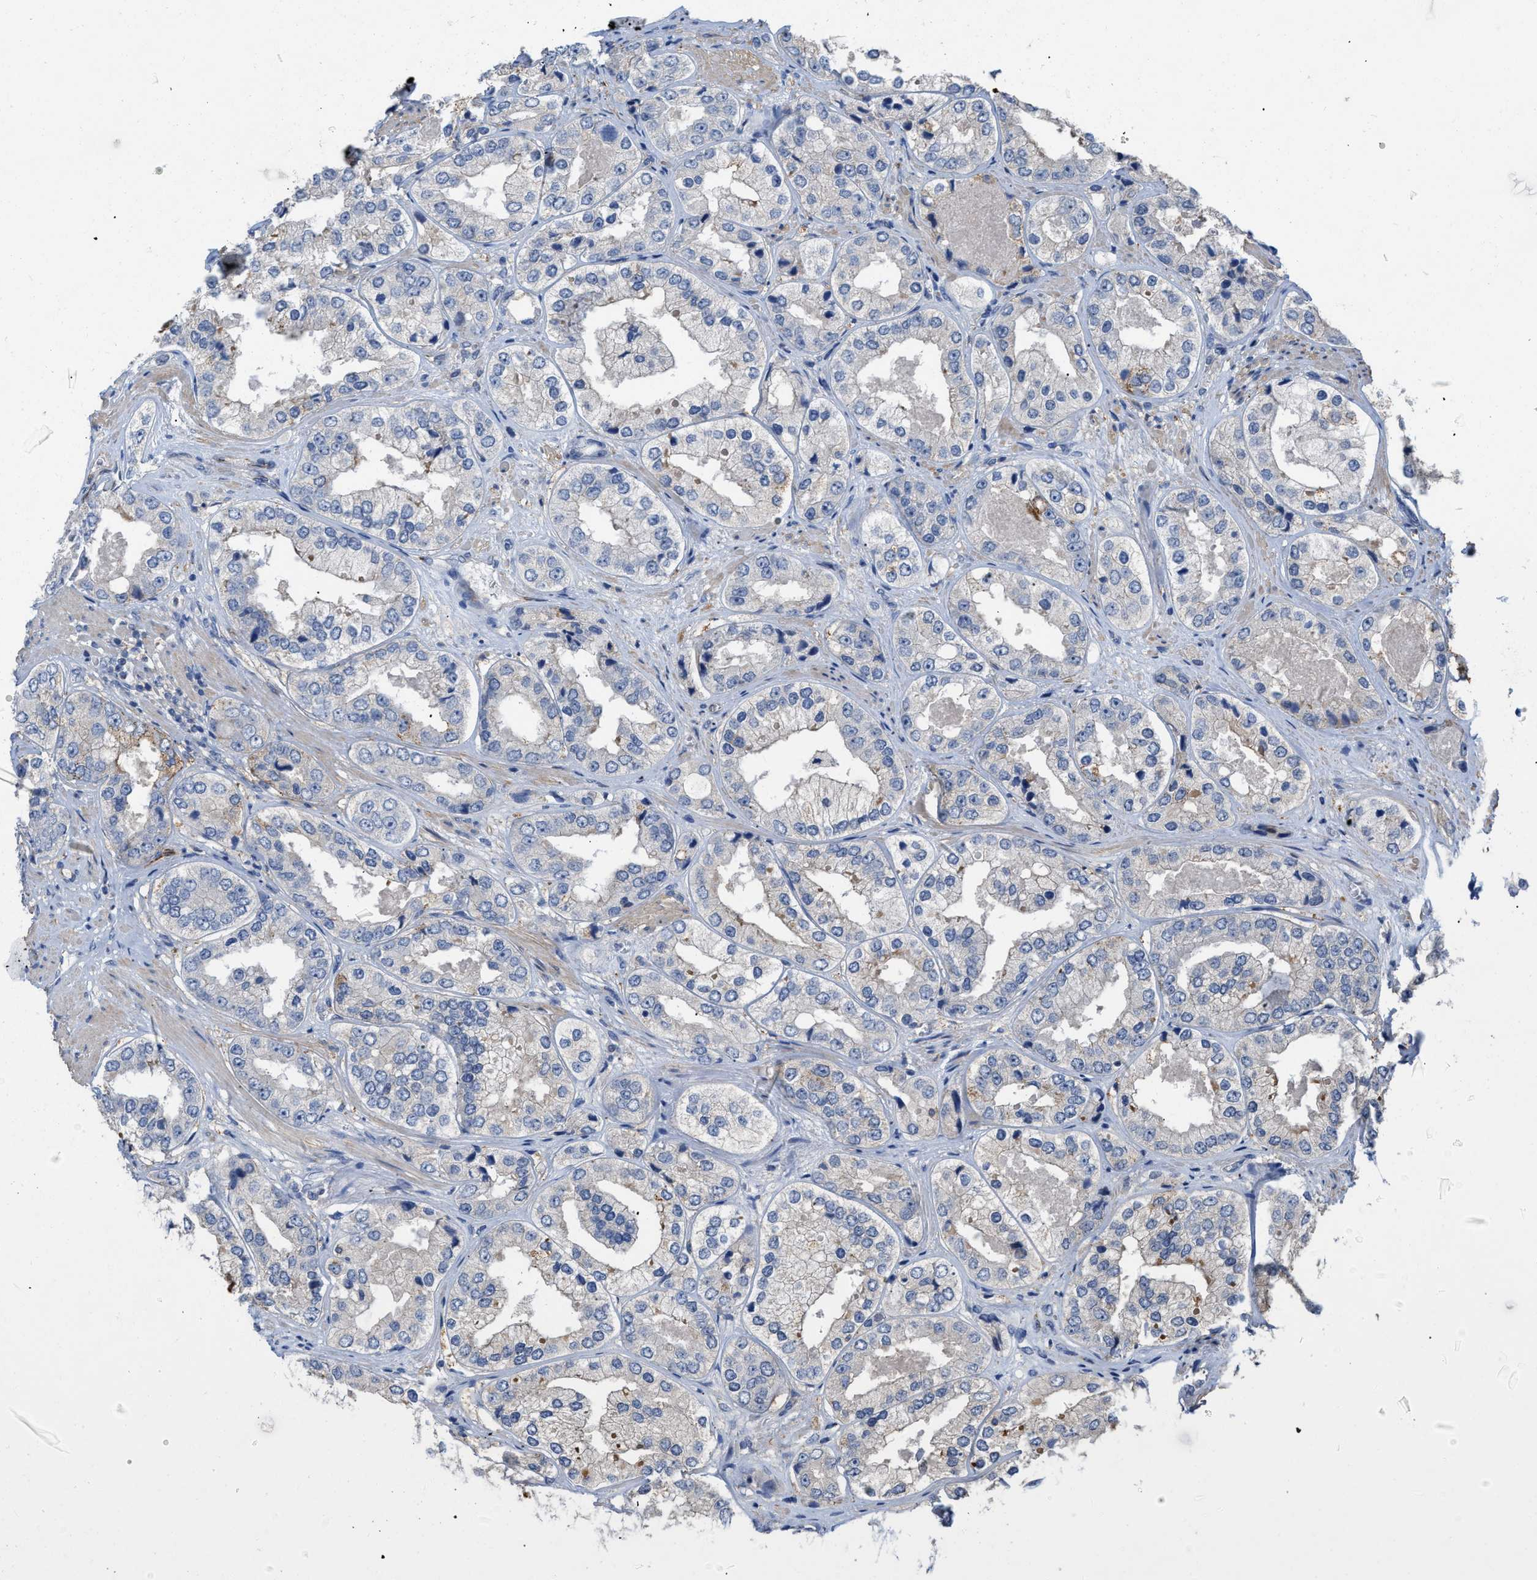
{"staining": {"intensity": "negative", "quantity": "none", "location": "none"}, "tissue": "prostate cancer", "cell_type": "Tumor cells", "image_type": "cancer", "snomed": [{"axis": "morphology", "description": "Adenocarcinoma, High grade"}, {"axis": "topography", "description": "Prostate"}], "caption": "An immunohistochemistry (IHC) histopathology image of prostate cancer is shown. There is no staining in tumor cells of prostate cancer.", "gene": "TMEM131", "patient": {"sex": "male", "age": 61}}